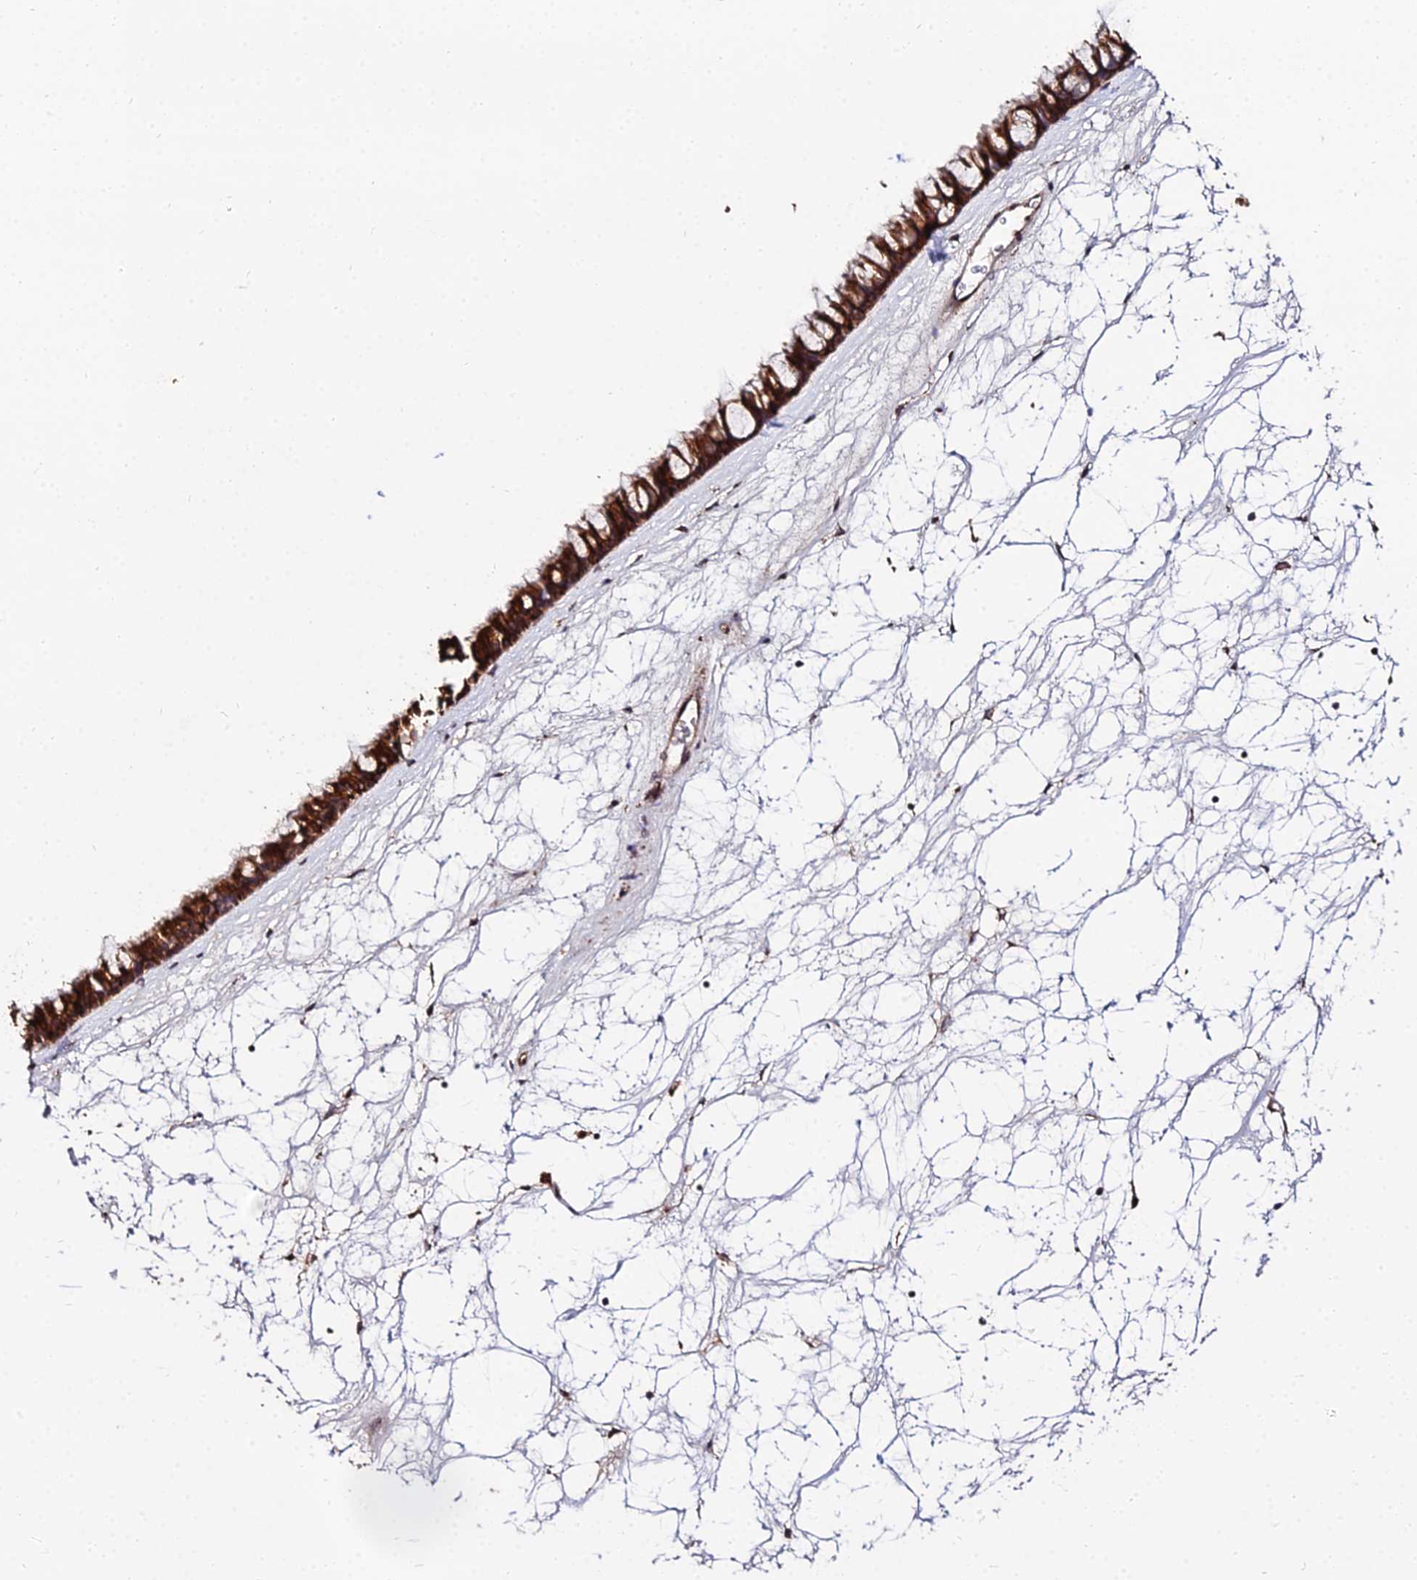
{"staining": {"intensity": "strong", "quantity": ">75%", "location": "cytoplasmic/membranous"}, "tissue": "nasopharynx", "cell_type": "Respiratory epithelial cells", "image_type": "normal", "snomed": [{"axis": "morphology", "description": "Normal tissue, NOS"}, {"axis": "topography", "description": "Nasopharynx"}], "caption": "Immunohistochemistry (IHC) (DAB (3,3'-diaminobenzidine)) staining of benign nasopharynx reveals strong cytoplasmic/membranous protein staining in about >75% of respiratory epithelial cells.", "gene": "ENSG00000258465", "patient": {"sex": "male", "age": 64}}